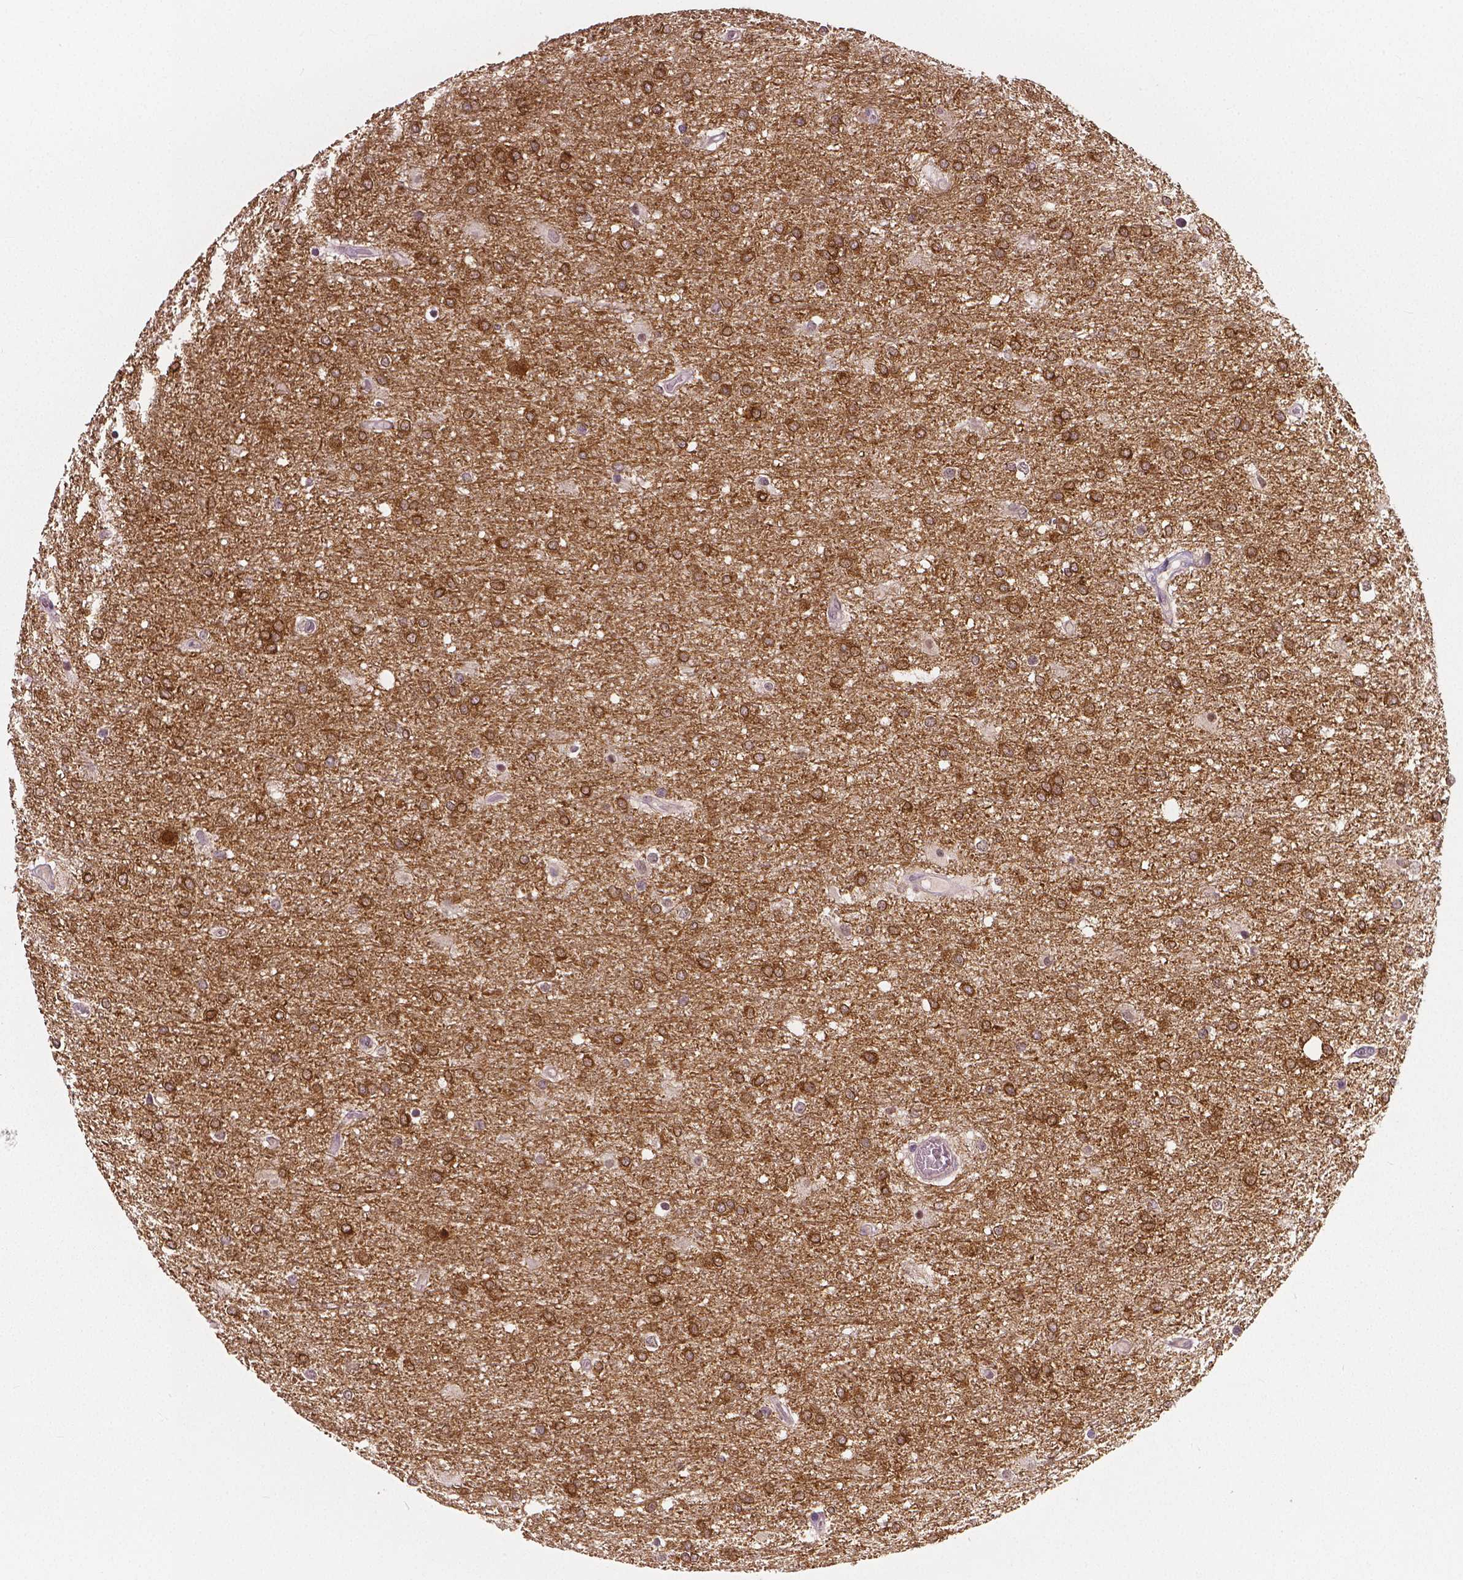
{"staining": {"intensity": "moderate", "quantity": ">75%", "location": "cytoplasmic/membranous,nuclear"}, "tissue": "glioma", "cell_type": "Tumor cells", "image_type": "cancer", "snomed": [{"axis": "morphology", "description": "Glioma, malignant, High grade"}, {"axis": "topography", "description": "Brain"}], "caption": "Glioma stained for a protein exhibits moderate cytoplasmic/membranous and nuclear positivity in tumor cells.", "gene": "NECAB1", "patient": {"sex": "female", "age": 61}}